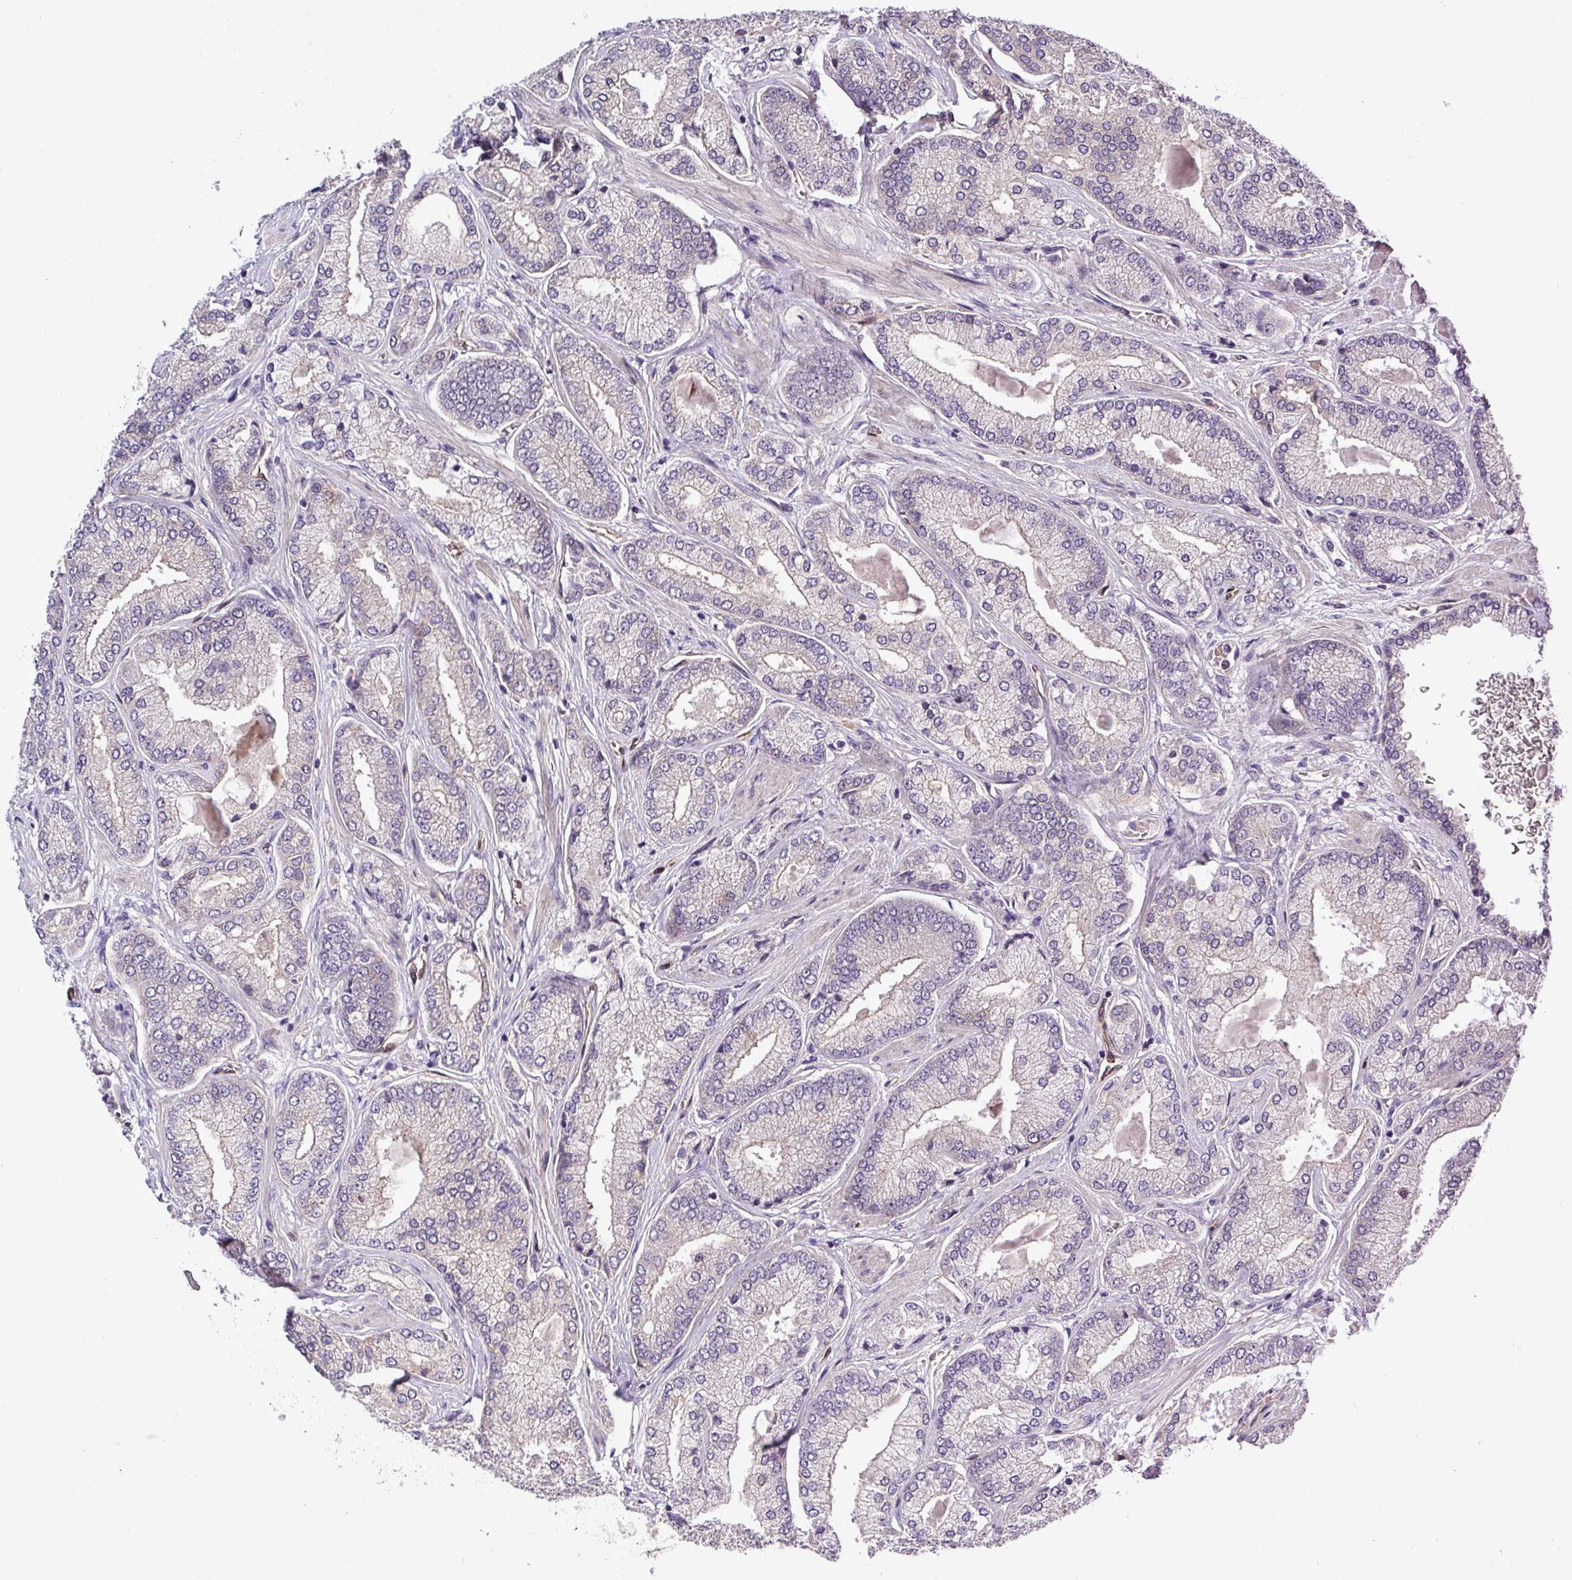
{"staining": {"intensity": "negative", "quantity": "none", "location": "none"}, "tissue": "prostate cancer", "cell_type": "Tumor cells", "image_type": "cancer", "snomed": [{"axis": "morphology", "description": "Adenocarcinoma, High grade"}, {"axis": "topography", "description": "Prostate"}], "caption": "The immunohistochemistry (IHC) micrograph has no significant expression in tumor cells of prostate cancer (high-grade adenocarcinoma) tissue. (DAB immunohistochemistry, high magnification).", "gene": "CARHSP1", "patient": {"sex": "male", "age": 68}}